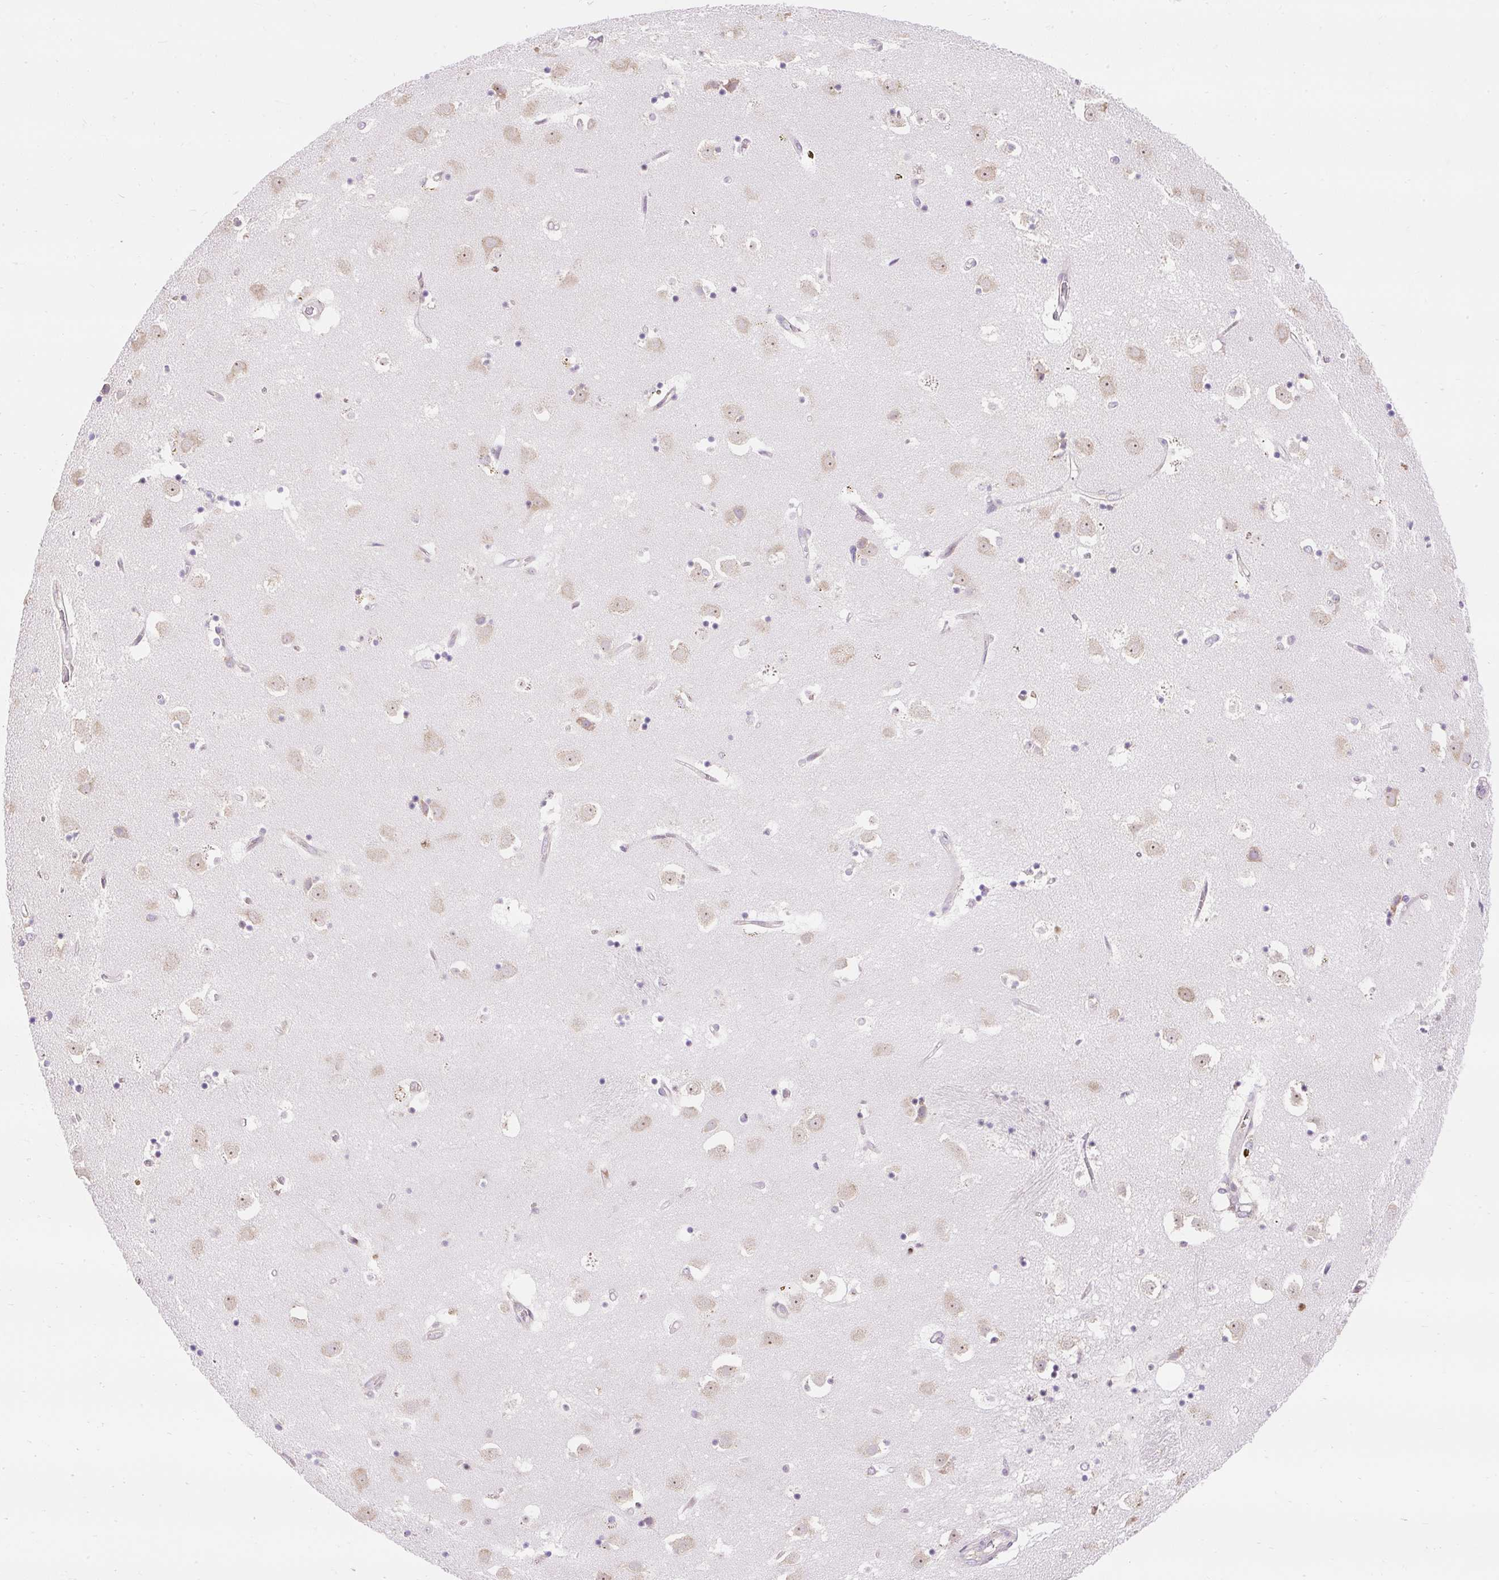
{"staining": {"intensity": "weak", "quantity": "<25%", "location": "cytoplasmic/membranous"}, "tissue": "caudate", "cell_type": "Glial cells", "image_type": "normal", "snomed": [{"axis": "morphology", "description": "Normal tissue, NOS"}, {"axis": "topography", "description": "Lateral ventricle wall"}], "caption": "Glial cells are negative for brown protein staining in benign caudate. (IHC, brightfield microscopy, high magnification).", "gene": "GPR45", "patient": {"sex": "male", "age": 58}}